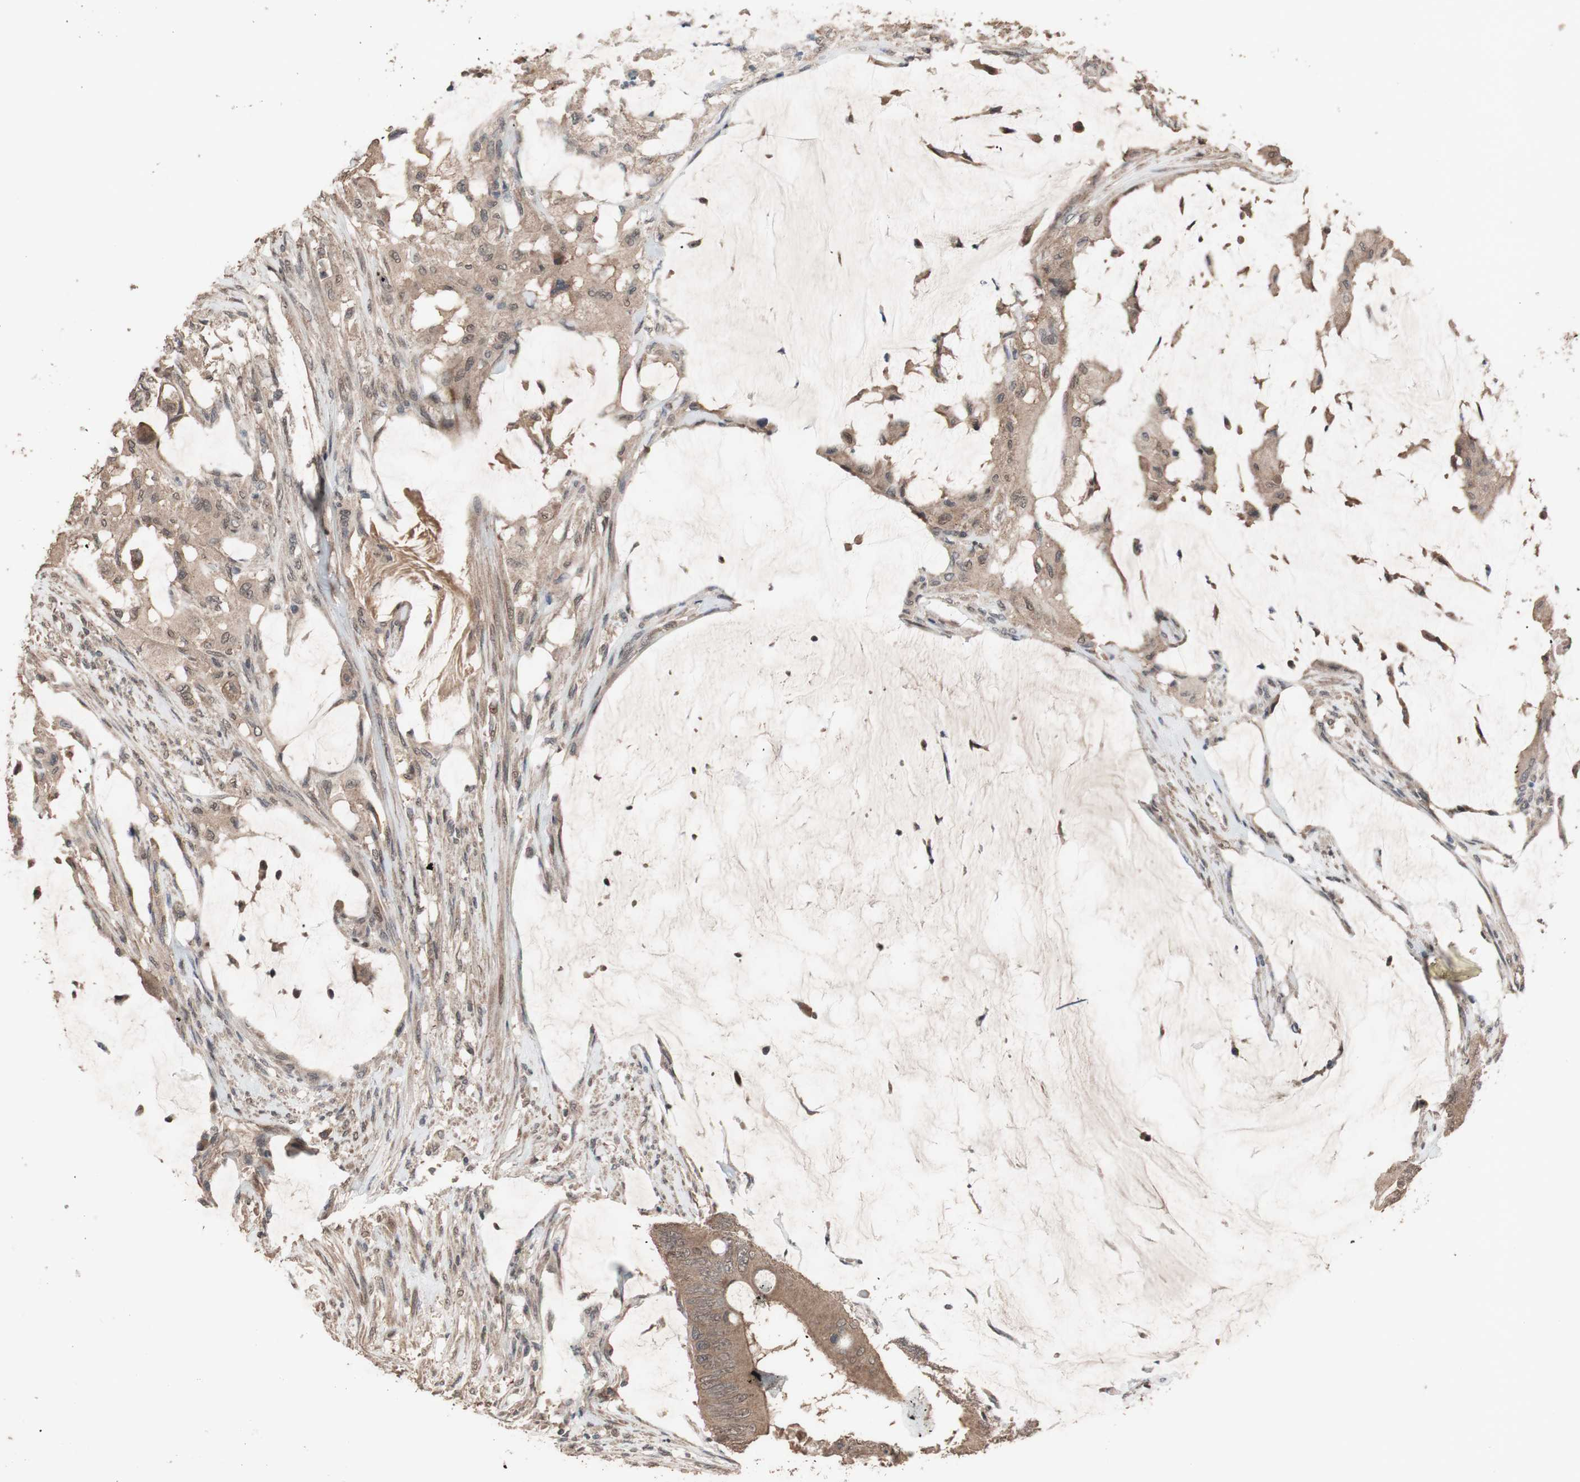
{"staining": {"intensity": "moderate", "quantity": ">75%", "location": "cytoplasmic/membranous"}, "tissue": "colorectal cancer", "cell_type": "Tumor cells", "image_type": "cancer", "snomed": [{"axis": "morphology", "description": "Adenocarcinoma, NOS"}, {"axis": "topography", "description": "Rectum"}], "caption": "Immunohistochemical staining of human adenocarcinoma (colorectal) shows moderate cytoplasmic/membranous protein staining in approximately >75% of tumor cells. Using DAB (3,3'-diaminobenzidine) (brown) and hematoxylin (blue) stains, captured at high magnification using brightfield microscopy.", "gene": "KANSL1", "patient": {"sex": "female", "age": 77}}